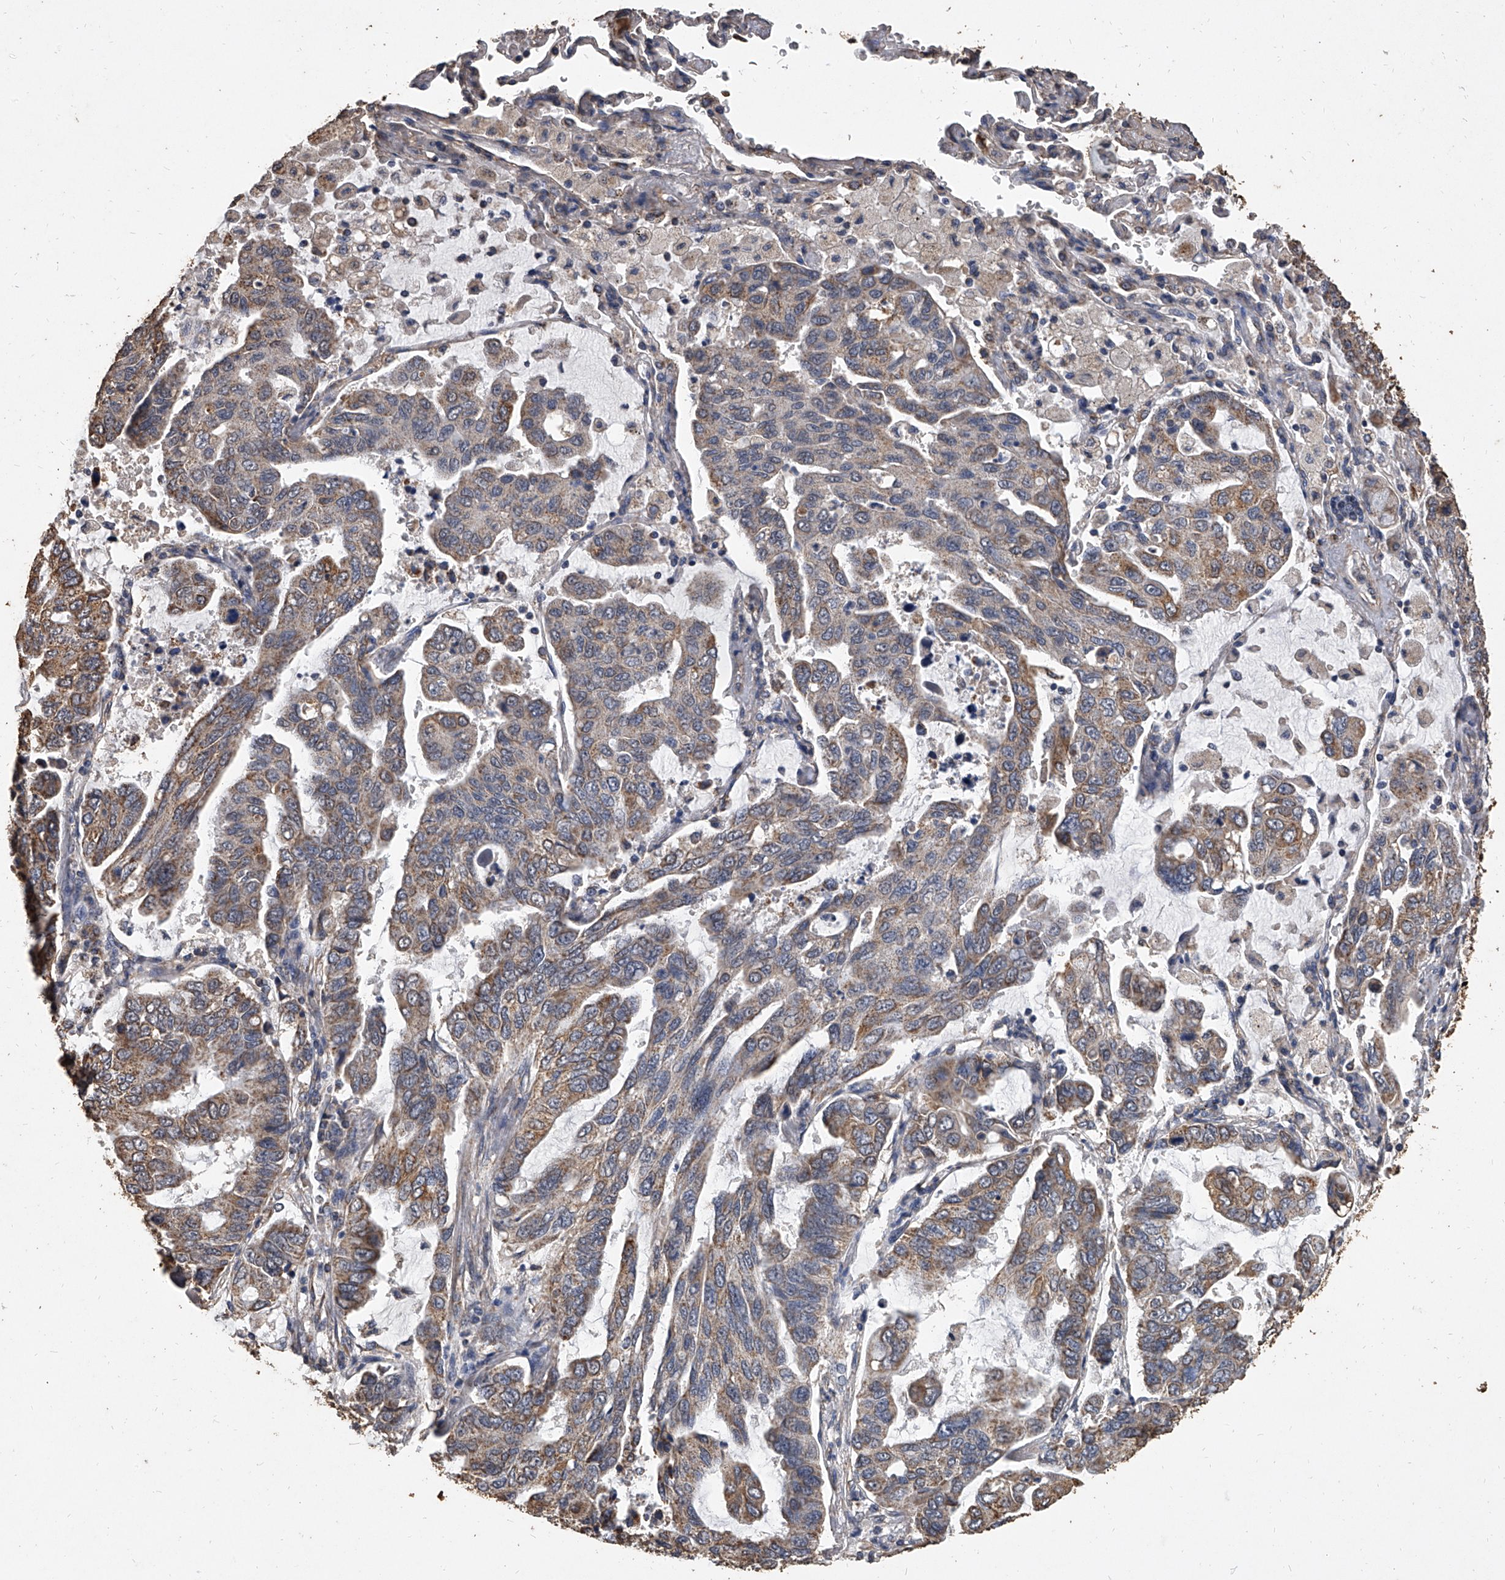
{"staining": {"intensity": "moderate", "quantity": ">75%", "location": "cytoplasmic/membranous"}, "tissue": "lung cancer", "cell_type": "Tumor cells", "image_type": "cancer", "snomed": [{"axis": "morphology", "description": "Adenocarcinoma, NOS"}, {"axis": "topography", "description": "Lung"}], "caption": "The photomicrograph demonstrates a brown stain indicating the presence of a protein in the cytoplasmic/membranous of tumor cells in adenocarcinoma (lung).", "gene": "MRPL28", "patient": {"sex": "male", "age": 64}}